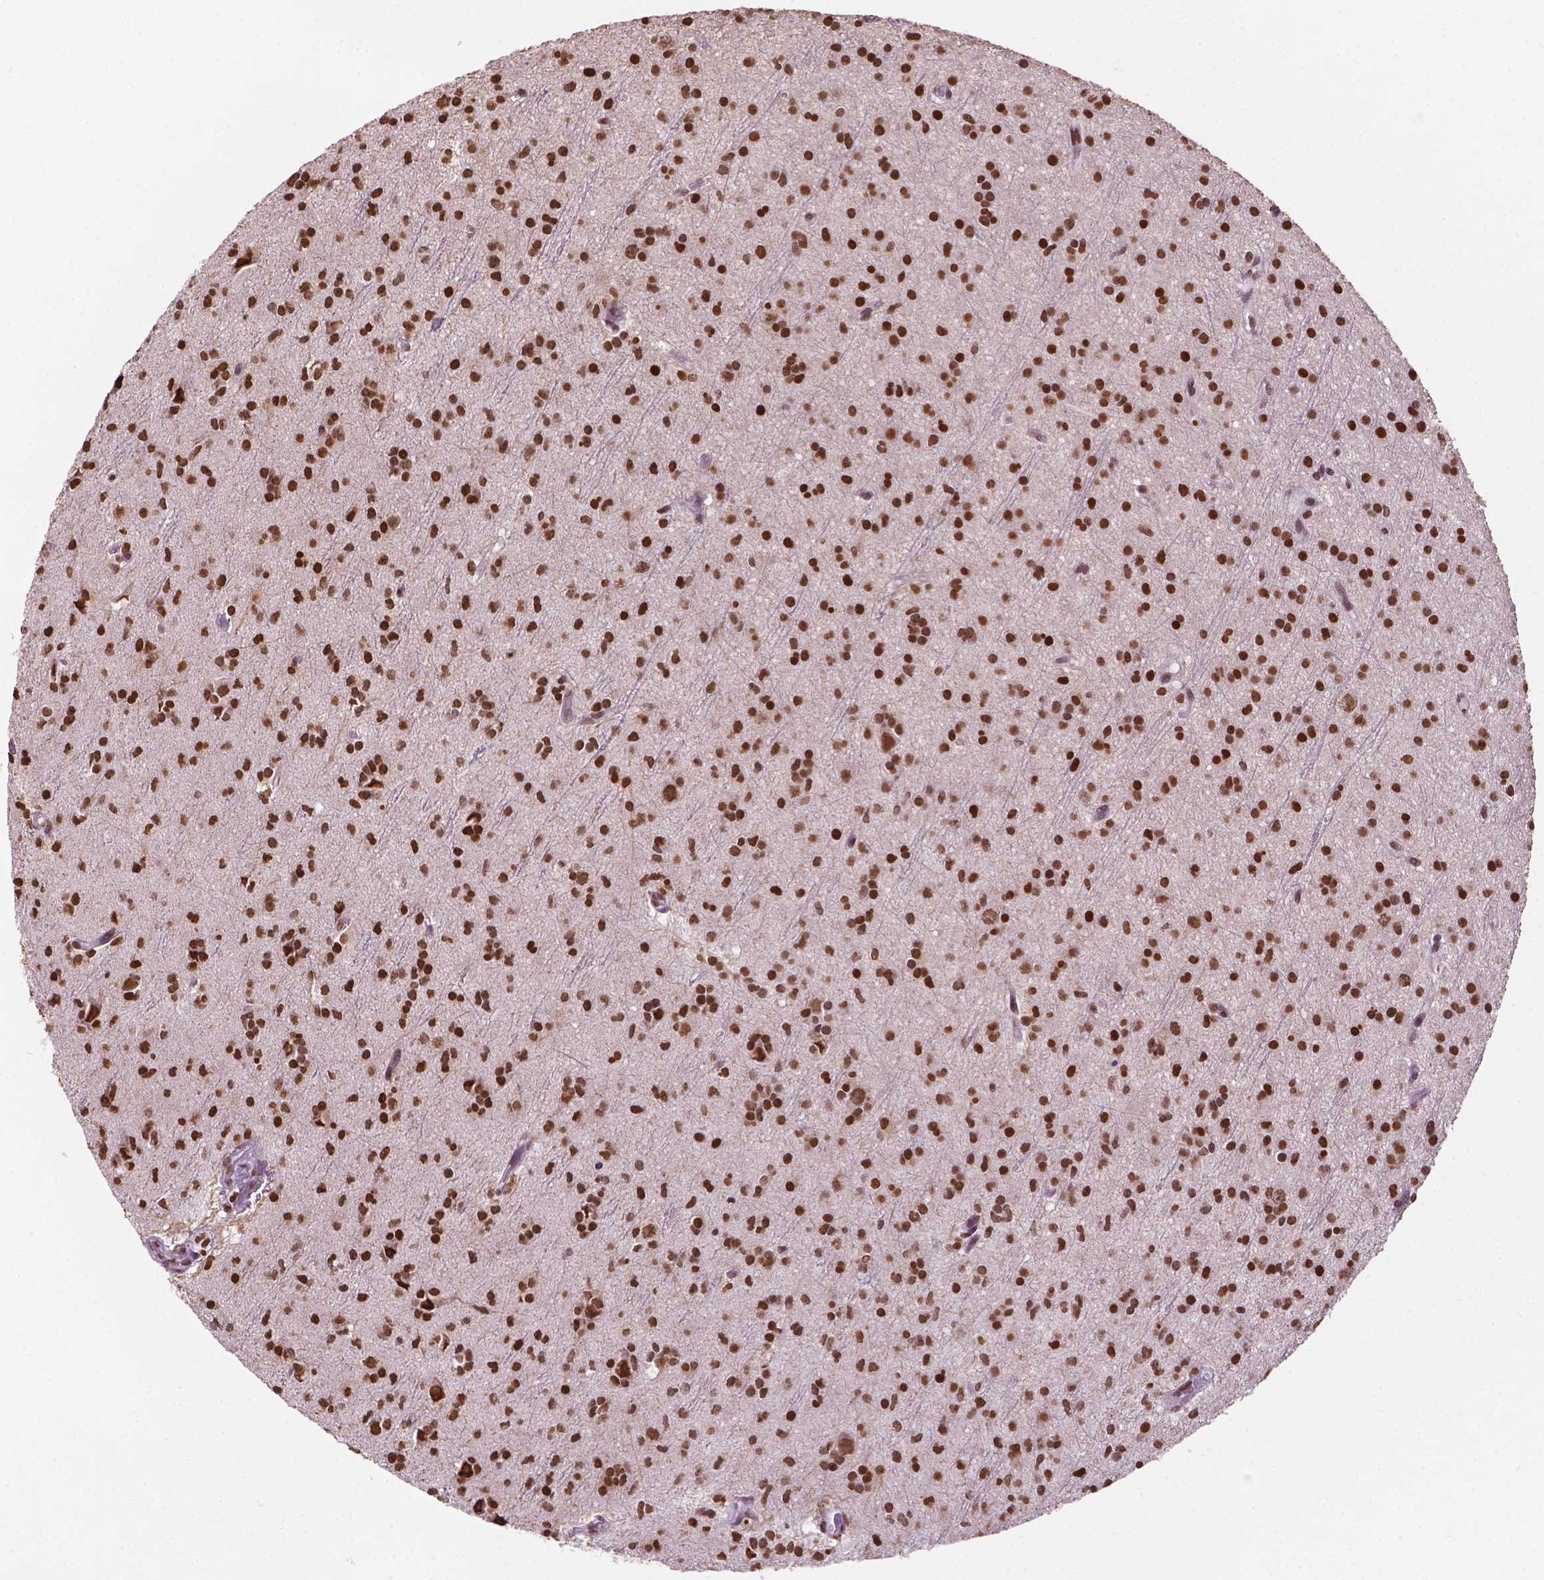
{"staining": {"intensity": "strong", "quantity": ">75%", "location": "nuclear"}, "tissue": "glioma", "cell_type": "Tumor cells", "image_type": "cancer", "snomed": [{"axis": "morphology", "description": "Glioma, malignant, Low grade"}, {"axis": "topography", "description": "Brain"}], "caption": "The photomicrograph reveals staining of malignant glioma (low-grade), revealing strong nuclear protein expression (brown color) within tumor cells. (DAB (3,3'-diaminobenzidine) IHC, brown staining for protein, blue staining for nuclei).", "gene": "COL23A1", "patient": {"sex": "male", "age": 27}}